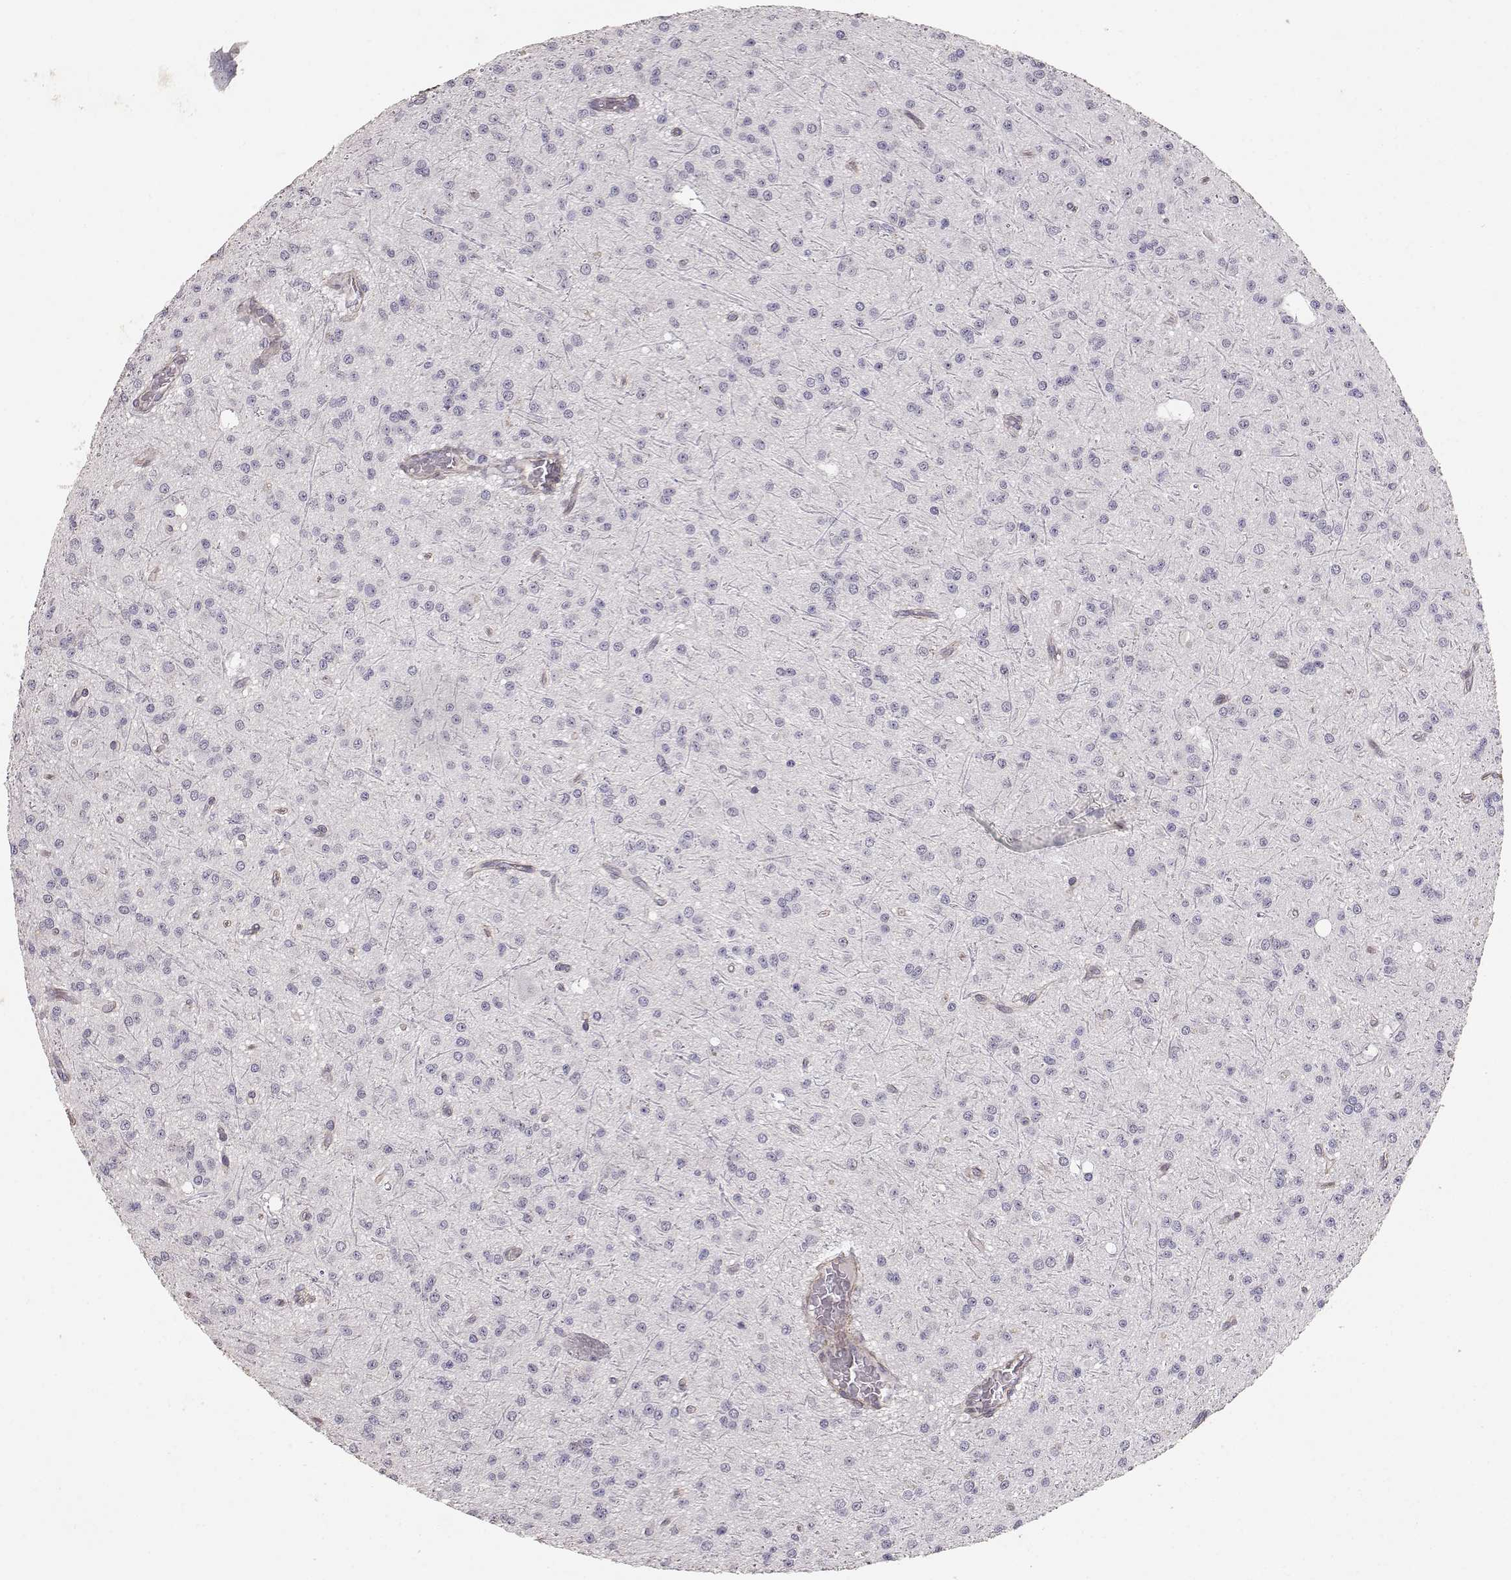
{"staining": {"intensity": "negative", "quantity": "none", "location": "none"}, "tissue": "glioma", "cell_type": "Tumor cells", "image_type": "cancer", "snomed": [{"axis": "morphology", "description": "Glioma, malignant, Low grade"}, {"axis": "topography", "description": "Brain"}], "caption": "DAB (3,3'-diaminobenzidine) immunohistochemical staining of human malignant glioma (low-grade) displays no significant staining in tumor cells.", "gene": "LAMA5", "patient": {"sex": "male", "age": 27}}